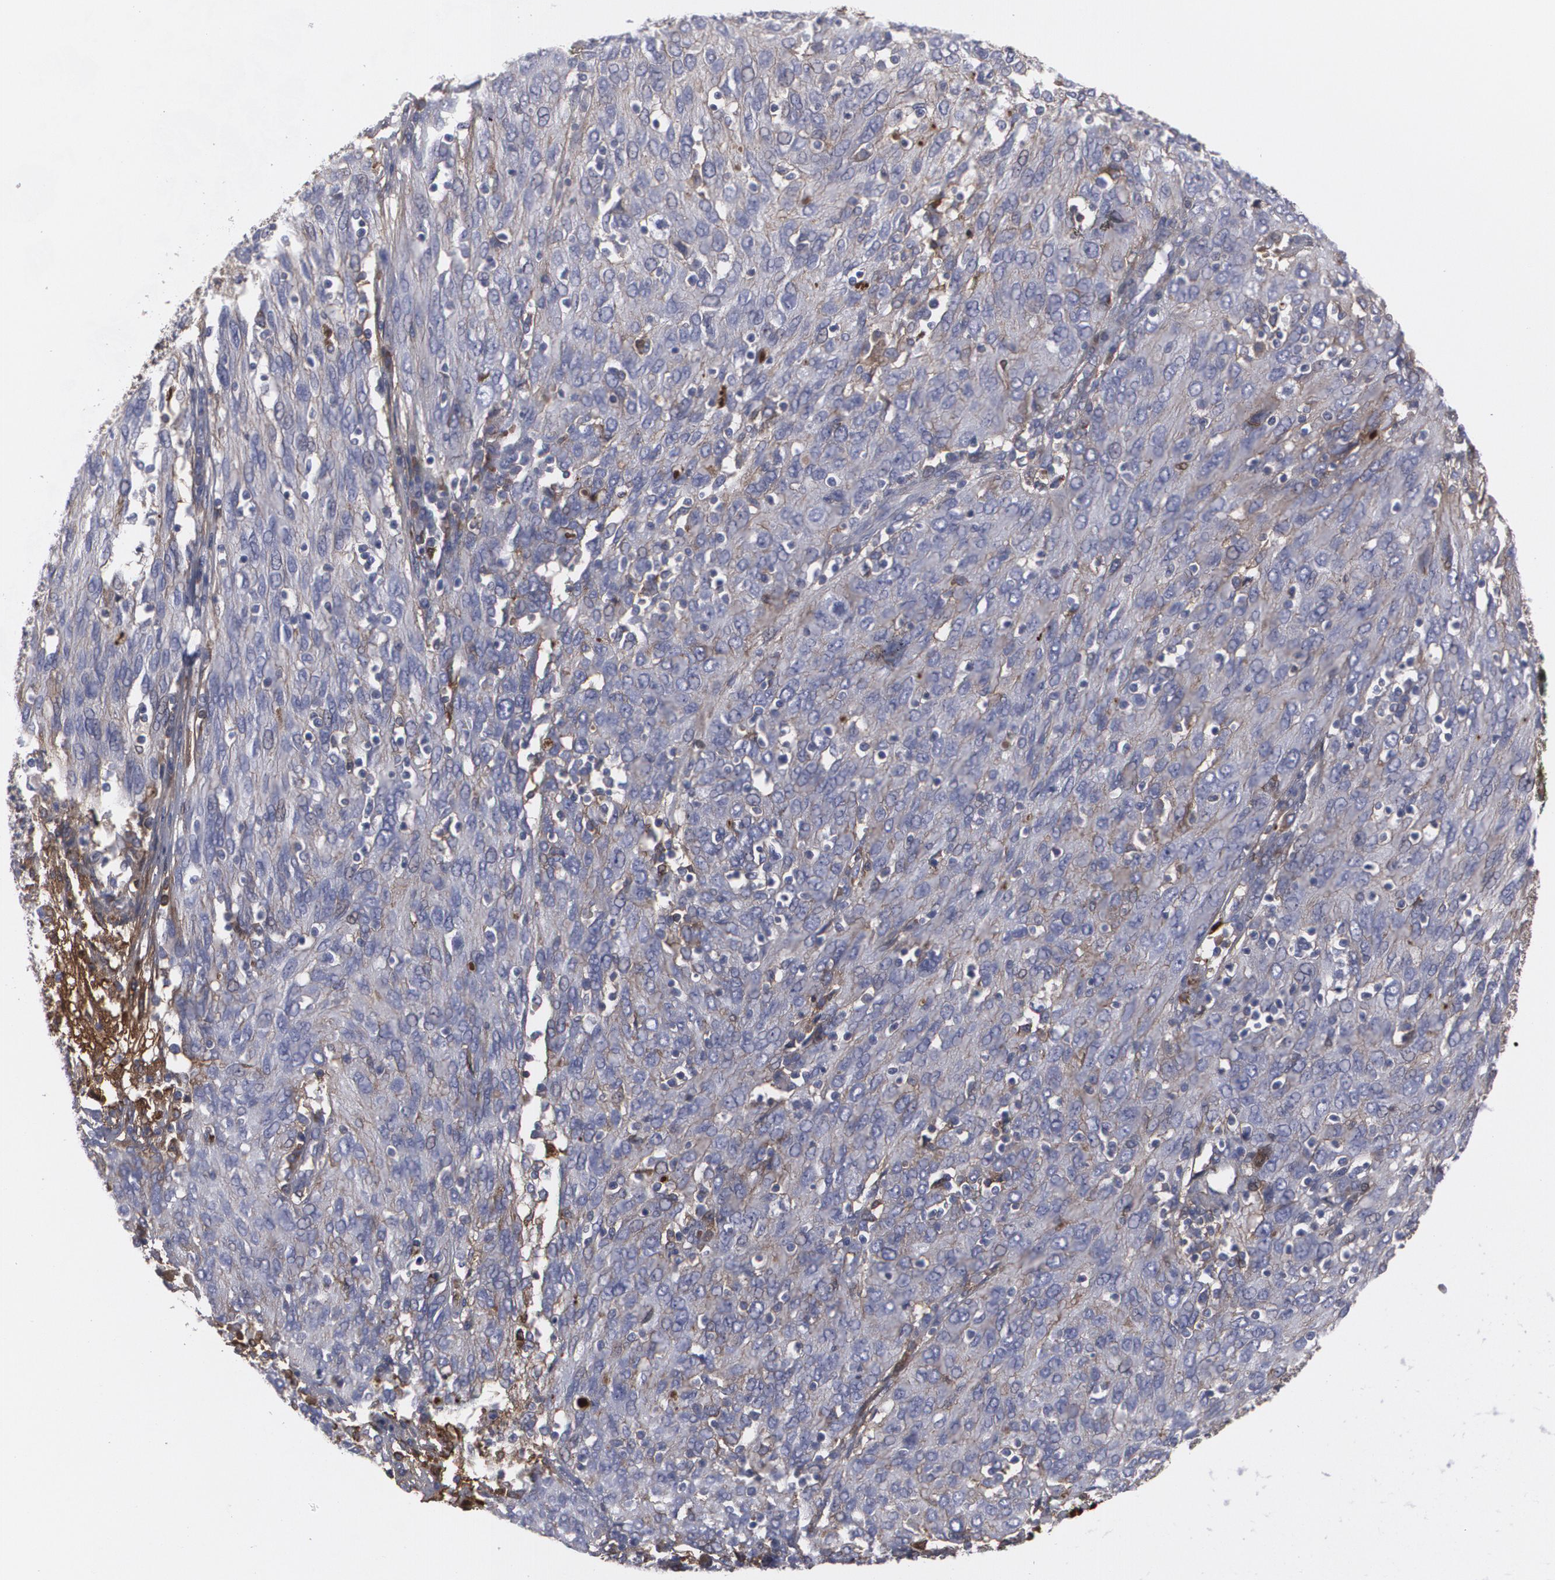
{"staining": {"intensity": "negative", "quantity": "none", "location": "none"}, "tissue": "ovarian cancer", "cell_type": "Tumor cells", "image_type": "cancer", "snomed": [{"axis": "morphology", "description": "Cystadenocarcinoma, serous, NOS"}, {"axis": "topography", "description": "Ovary"}], "caption": "The IHC micrograph has no significant expression in tumor cells of serous cystadenocarcinoma (ovarian) tissue.", "gene": "LRG1", "patient": {"sex": "female", "age": 84}}